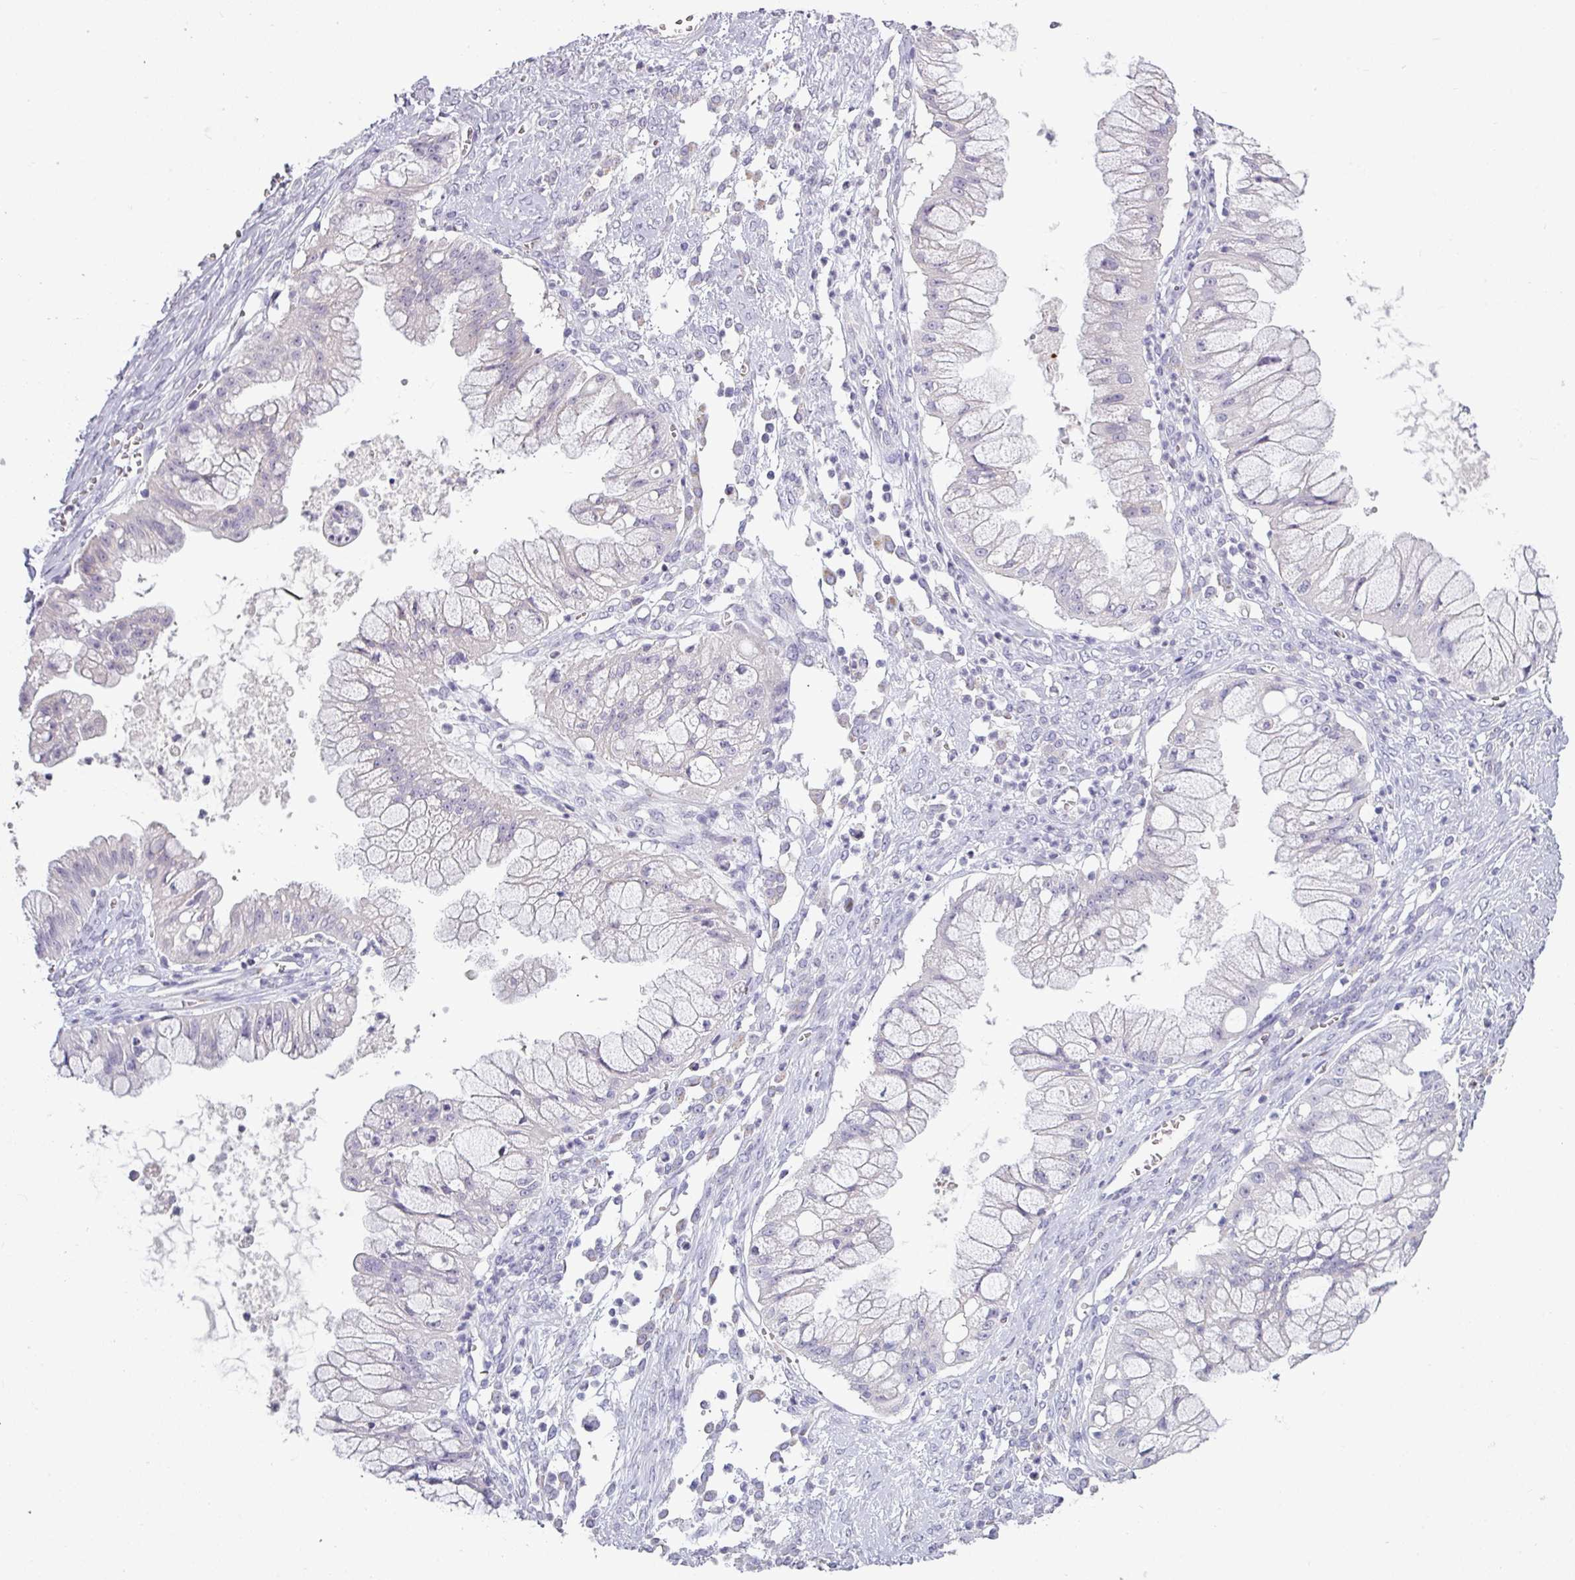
{"staining": {"intensity": "negative", "quantity": "none", "location": "none"}, "tissue": "ovarian cancer", "cell_type": "Tumor cells", "image_type": "cancer", "snomed": [{"axis": "morphology", "description": "Cystadenocarcinoma, mucinous, NOS"}, {"axis": "topography", "description": "Ovary"}], "caption": "This is an immunohistochemistry (IHC) image of human ovarian mucinous cystadenocarcinoma. There is no expression in tumor cells.", "gene": "SLC26A9", "patient": {"sex": "female", "age": 70}}